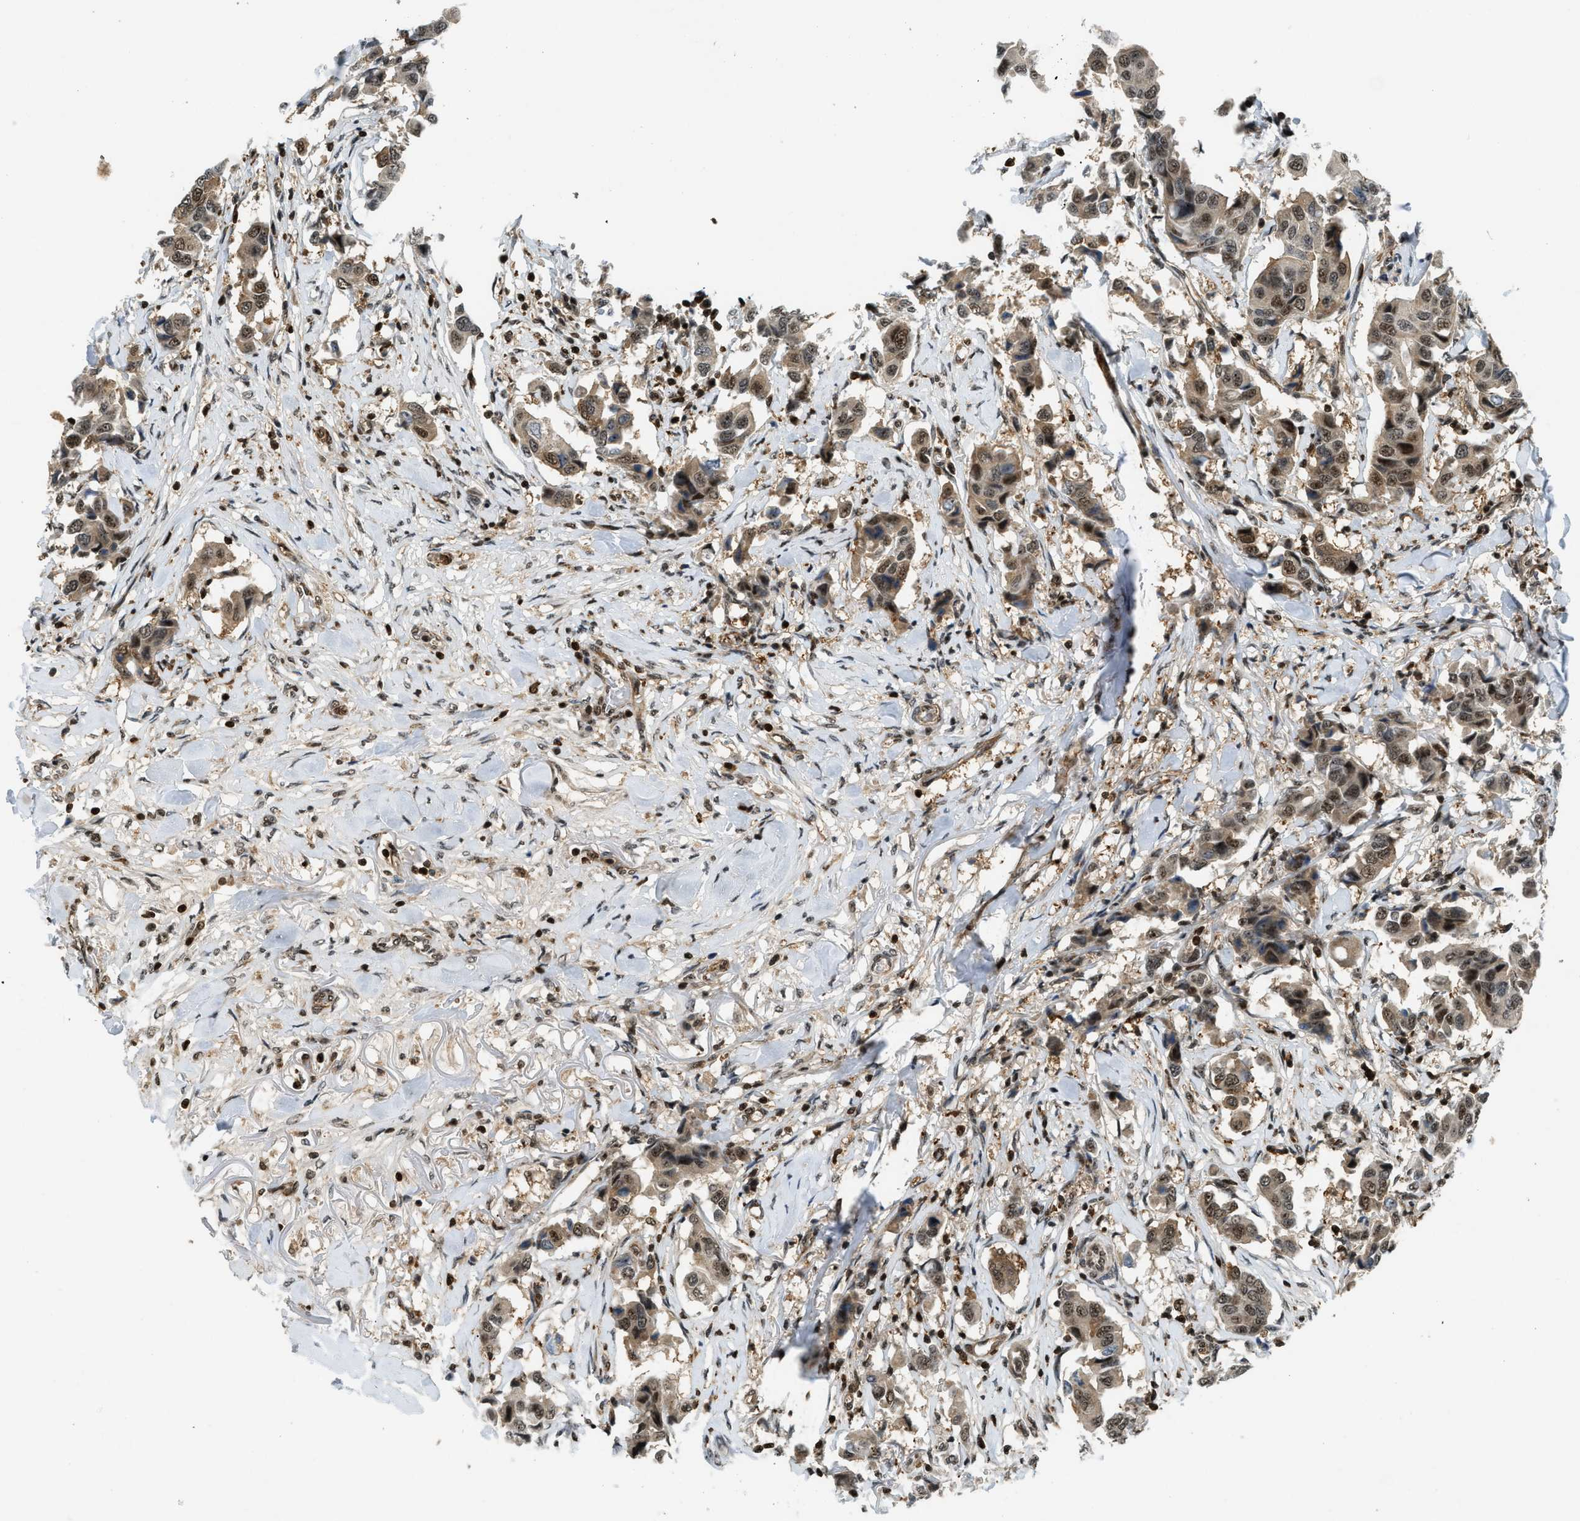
{"staining": {"intensity": "moderate", "quantity": ">75%", "location": "cytoplasmic/membranous,nuclear"}, "tissue": "breast cancer", "cell_type": "Tumor cells", "image_type": "cancer", "snomed": [{"axis": "morphology", "description": "Duct carcinoma"}, {"axis": "topography", "description": "Breast"}], "caption": "This micrograph demonstrates breast cancer stained with immunohistochemistry (IHC) to label a protein in brown. The cytoplasmic/membranous and nuclear of tumor cells show moderate positivity for the protein. Nuclei are counter-stained blue.", "gene": "E2F1", "patient": {"sex": "female", "age": 80}}